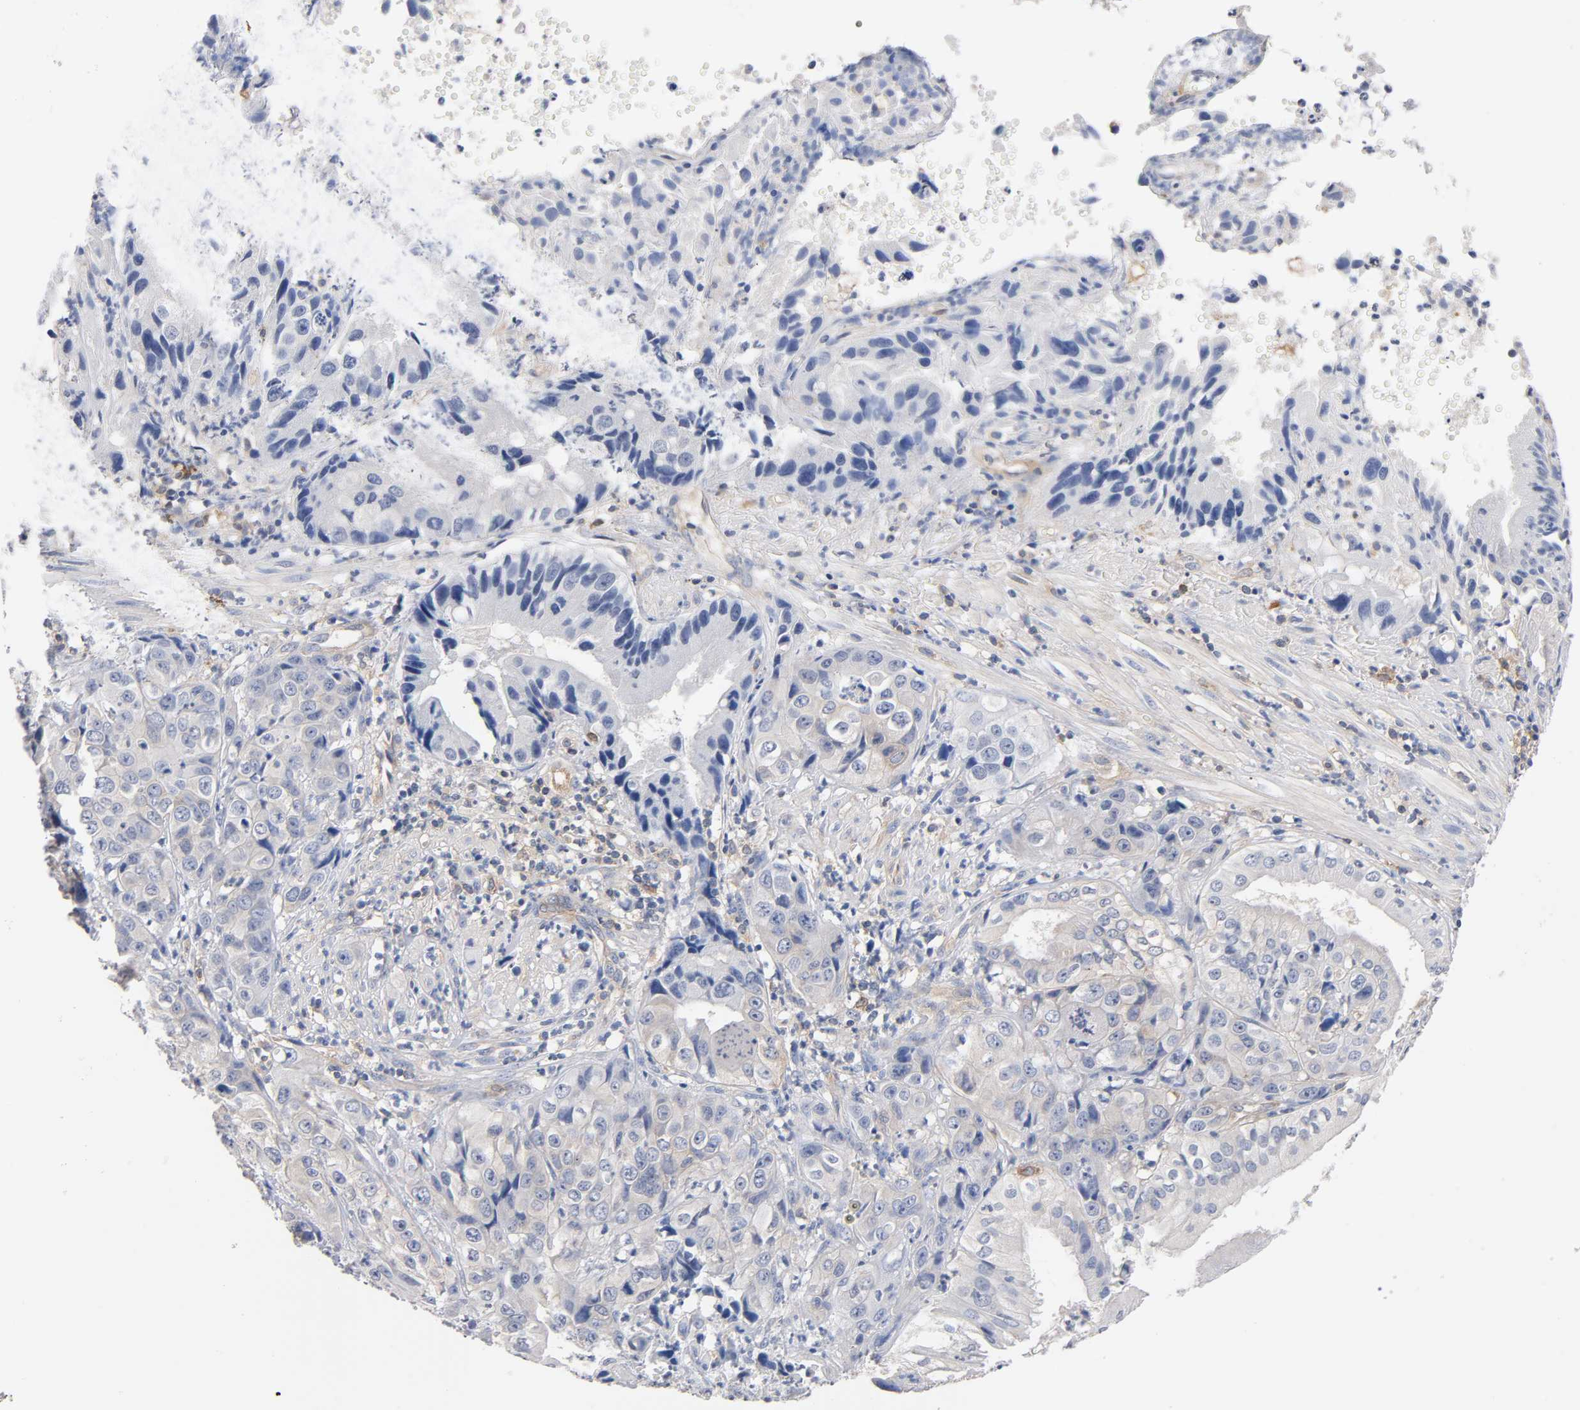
{"staining": {"intensity": "negative", "quantity": "none", "location": "none"}, "tissue": "liver cancer", "cell_type": "Tumor cells", "image_type": "cancer", "snomed": [{"axis": "morphology", "description": "Cholangiocarcinoma"}, {"axis": "topography", "description": "Liver"}], "caption": "Immunohistochemical staining of liver cancer exhibits no significant positivity in tumor cells.", "gene": "MALT1", "patient": {"sex": "female", "age": 61}}